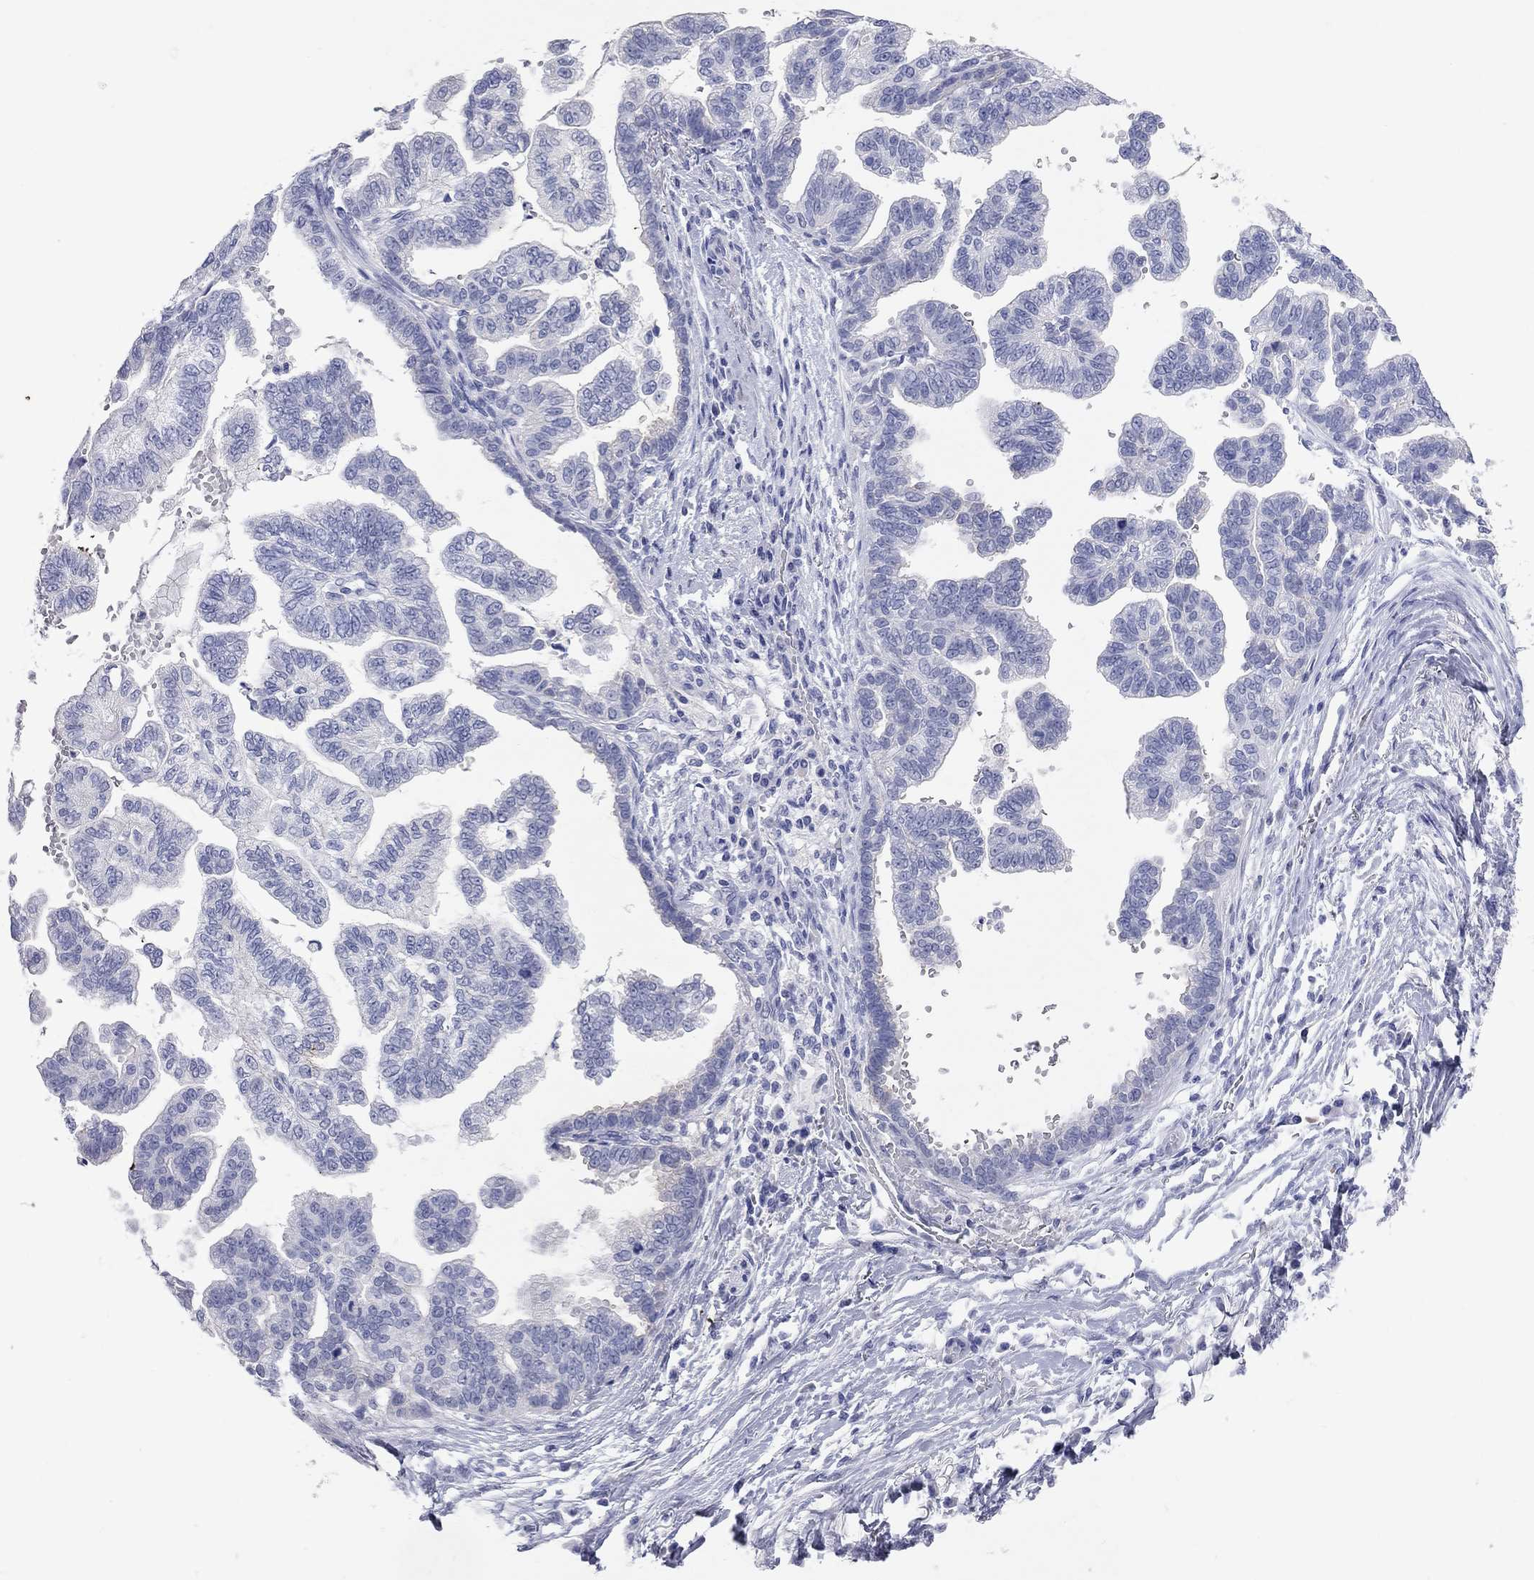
{"staining": {"intensity": "negative", "quantity": "none", "location": "none"}, "tissue": "stomach cancer", "cell_type": "Tumor cells", "image_type": "cancer", "snomed": [{"axis": "morphology", "description": "Adenocarcinoma, NOS"}, {"axis": "topography", "description": "Stomach"}], "caption": "Immunohistochemistry of human stomach cancer (adenocarcinoma) exhibits no staining in tumor cells.", "gene": "AOX1", "patient": {"sex": "male", "age": 83}}